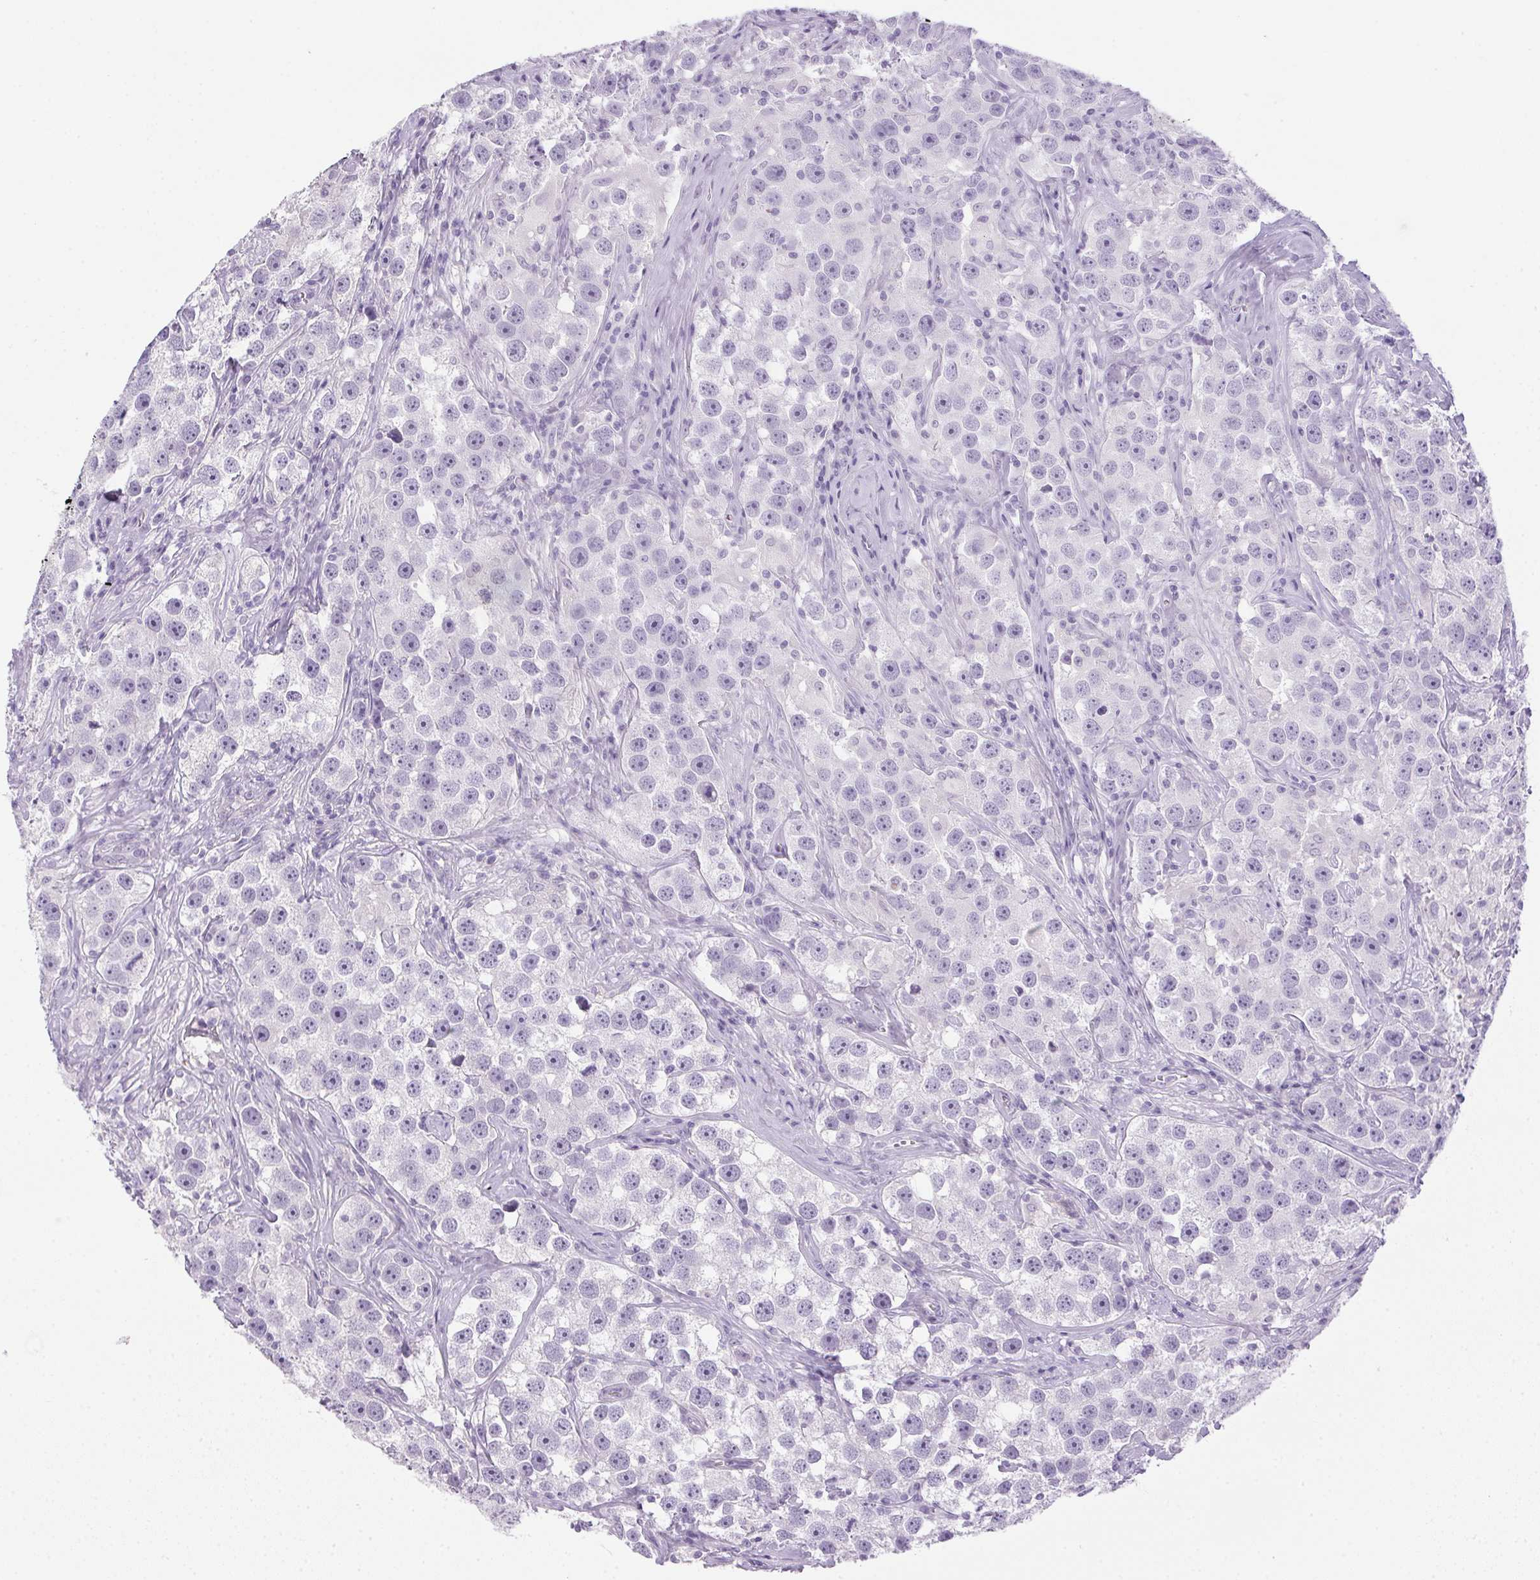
{"staining": {"intensity": "negative", "quantity": "none", "location": "none"}, "tissue": "testis cancer", "cell_type": "Tumor cells", "image_type": "cancer", "snomed": [{"axis": "morphology", "description": "Seminoma, NOS"}, {"axis": "topography", "description": "Testis"}], "caption": "Immunohistochemical staining of testis seminoma shows no significant expression in tumor cells.", "gene": "POPDC2", "patient": {"sex": "male", "age": 49}}